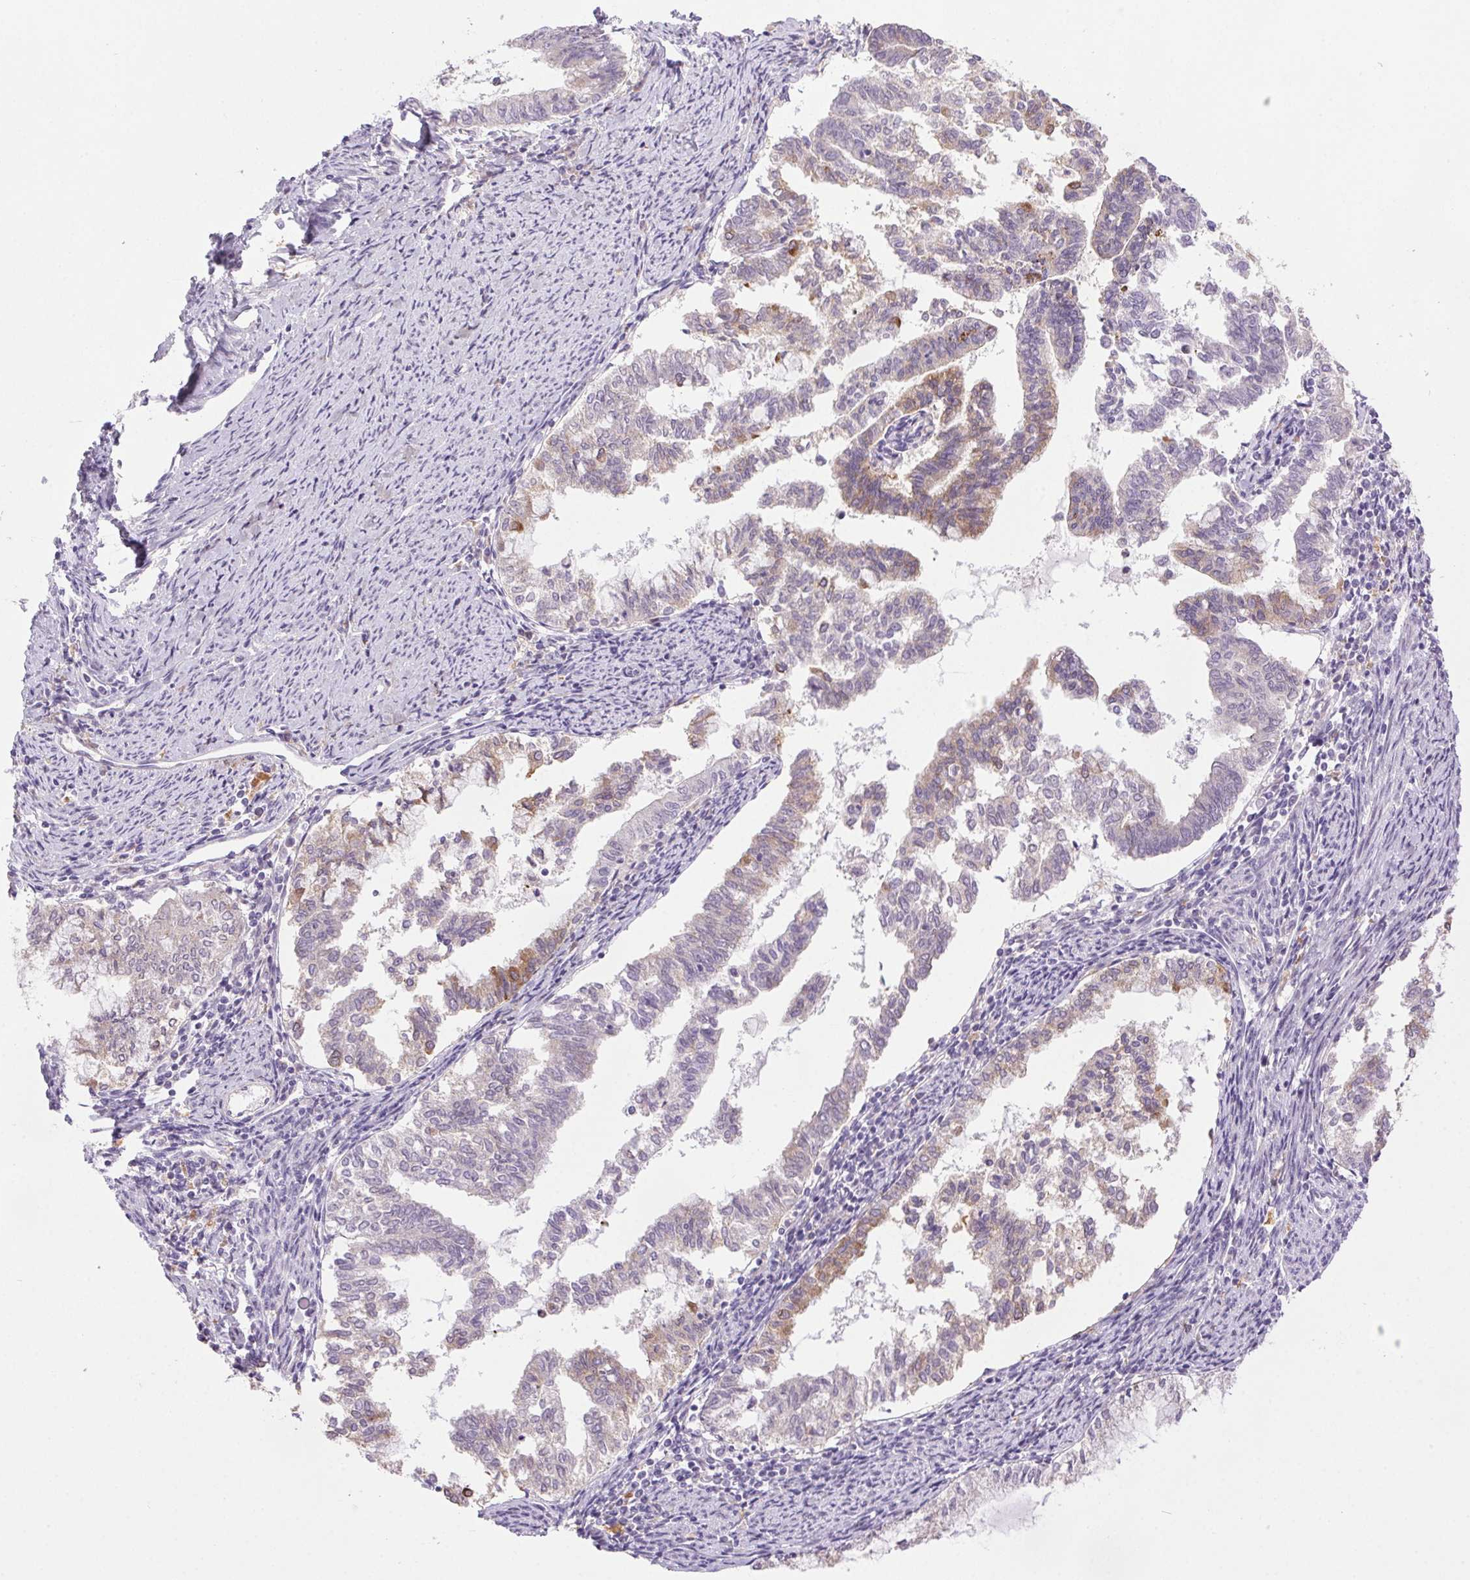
{"staining": {"intensity": "moderate", "quantity": "<25%", "location": "cytoplasmic/membranous"}, "tissue": "endometrial cancer", "cell_type": "Tumor cells", "image_type": "cancer", "snomed": [{"axis": "morphology", "description": "Adenocarcinoma, NOS"}, {"axis": "topography", "description": "Endometrium"}], "caption": "Endometrial adenocarcinoma tissue exhibits moderate cytoplasmic/membranous staining in about <25% of tumor cells, visualized by immunohistochemistry.", "gene": "LRRTM1", "patient": {"sex": "female", "age": 79}}